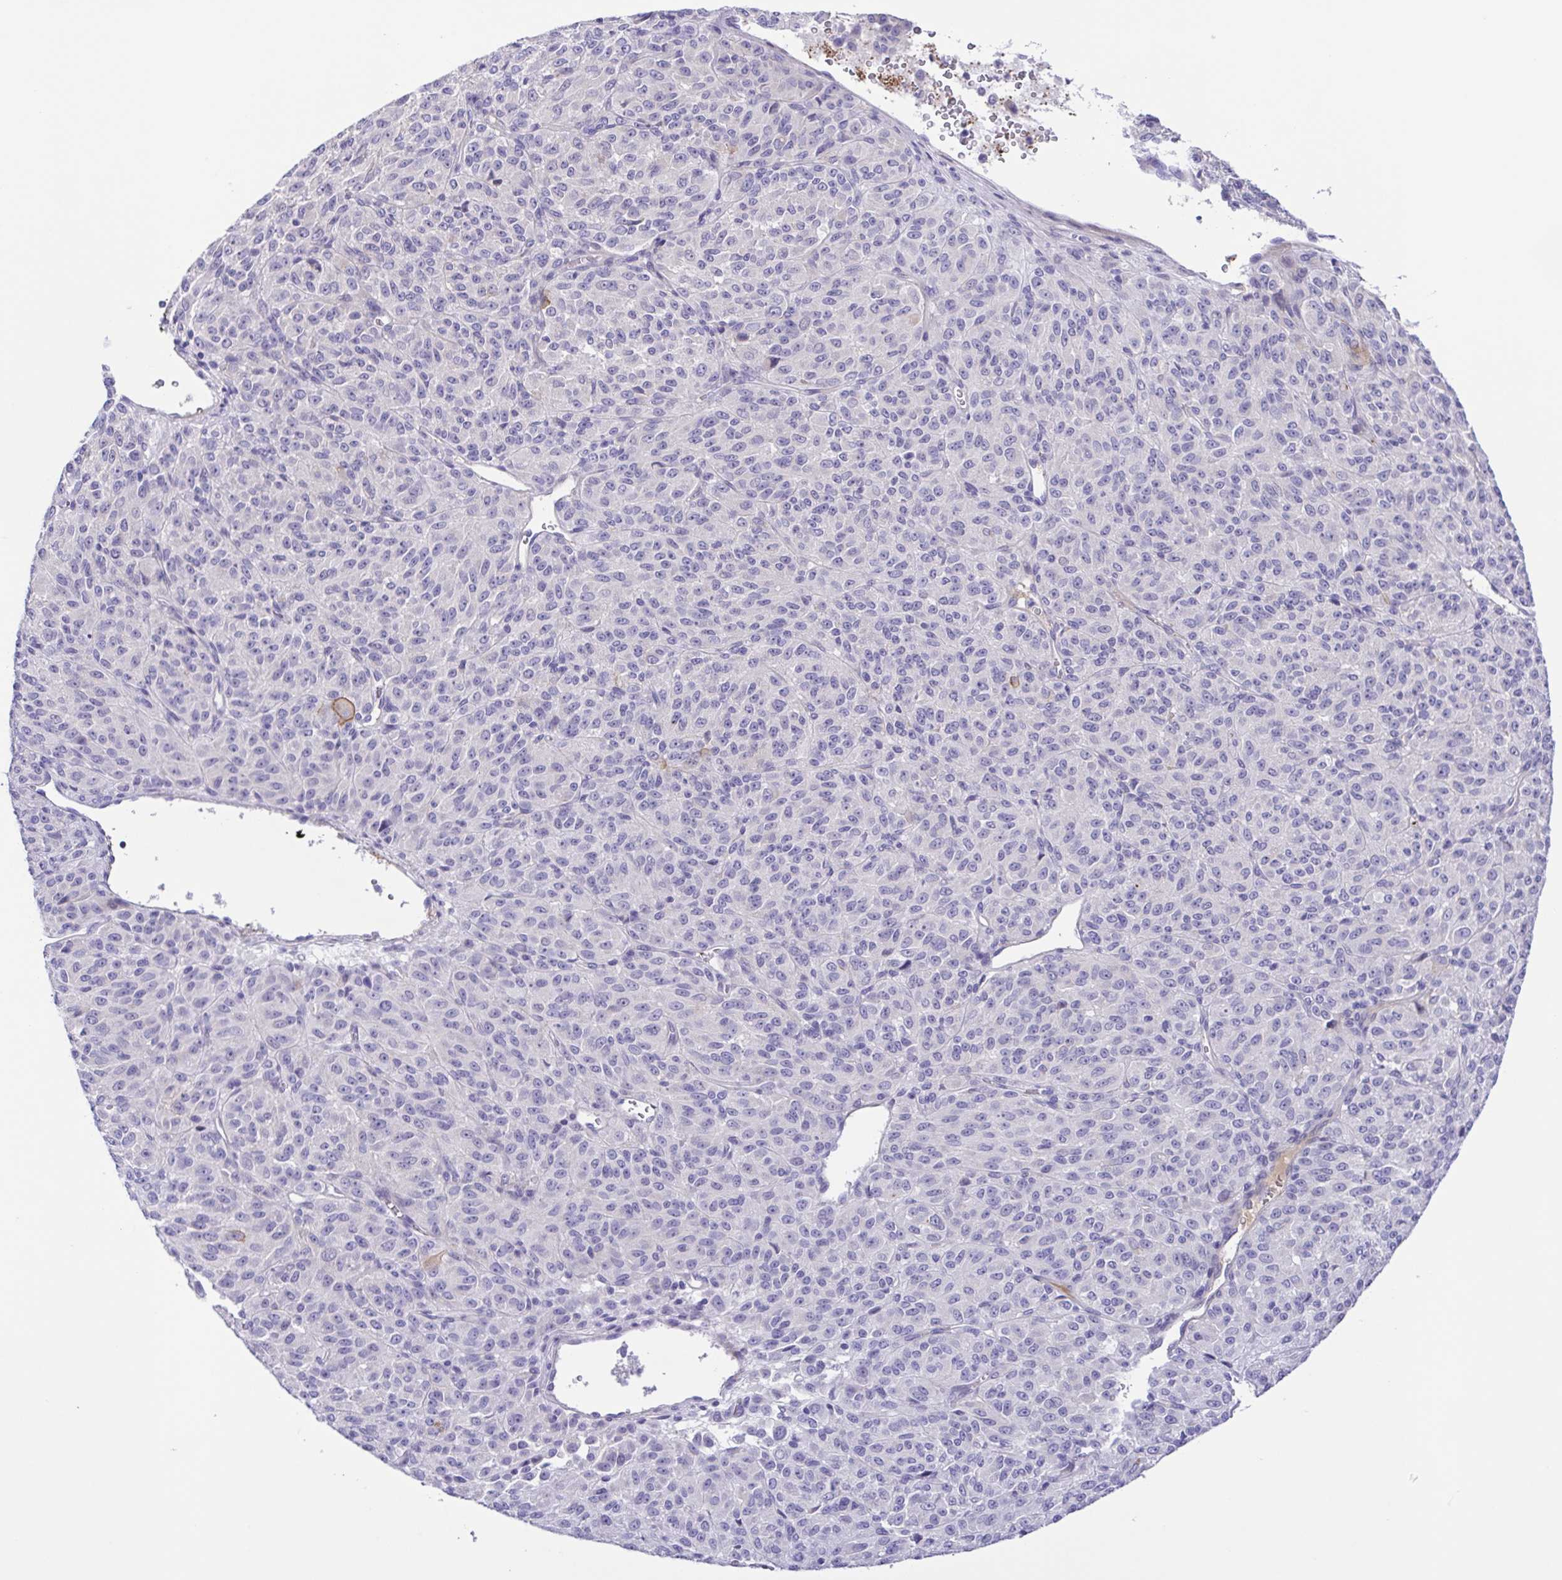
{"staining": {"intensity": "negative", "quantity": "none", "location": "none"}, "tissue": "melanoma", "cell_type": "Tumor cells", "image_type": "cancer", "snomed": [{"axis": "morphology", "description": "Malignant melanoma, Metastatic site"}, {"axis": "topography", "description": "Brain"}], "caption": "An IHC histopathology image of melanoma is shown. There is no staining in tumor cells of melanoma.", "gene": "GABBR2", "patient": {"sex": "female", "age": 56}}